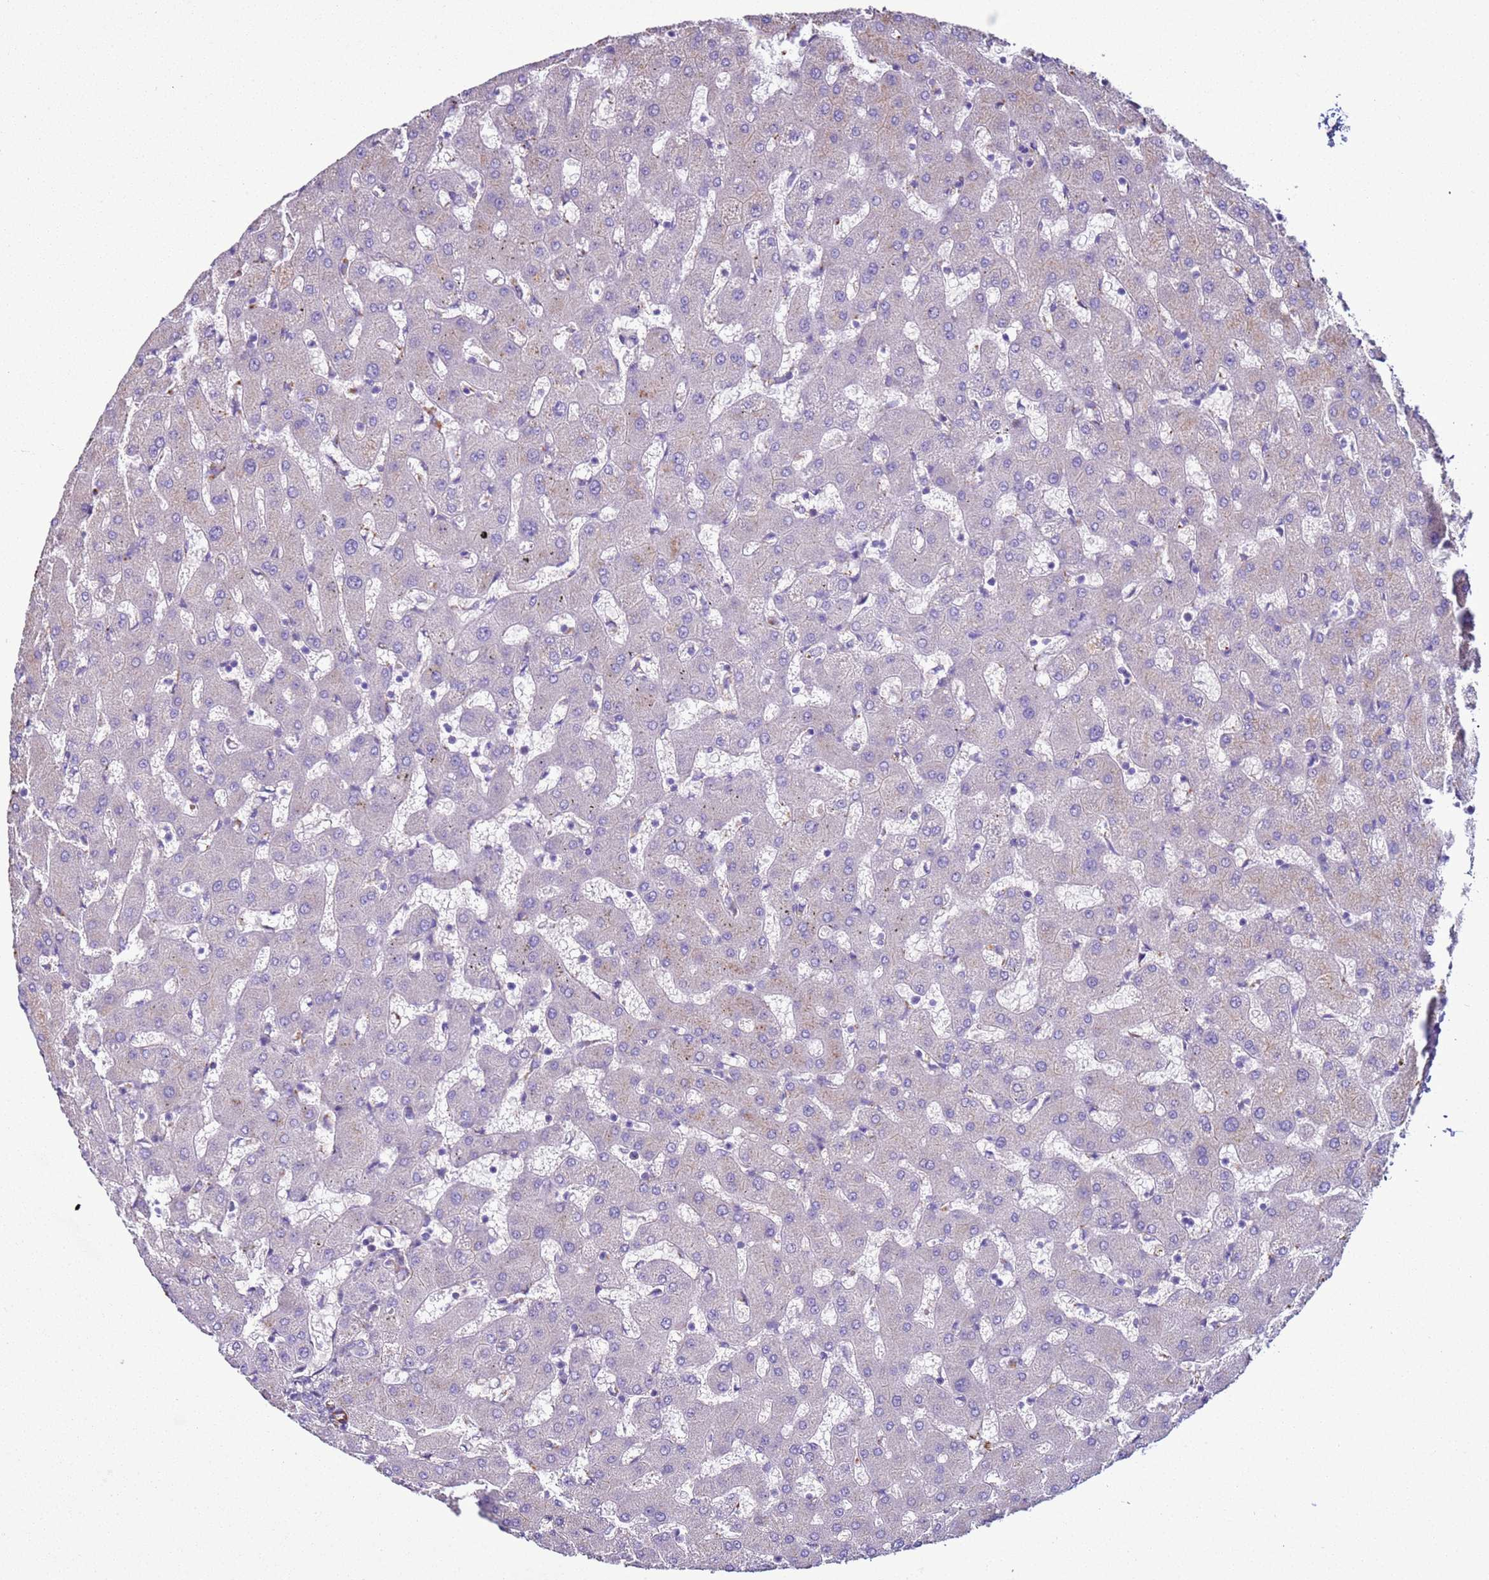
{"staining": {"intensity": "negative", "quantity": "none", "location": "none"}, "tissue": "liver", "cell_type": "Cholangiocytes", "image_type": "normal", "snomed": [{"axis": "morphology", "description": "Normal tissue, NOS"}, {"axis": "topography", "description": "Liver"}], "caption": "IHC micrograph of normal liver stained for a protein (brown), which demonstrates no staining in cholangiocytes. (DAB (3,3'-diaminobenzidine) immunohistochemistry (IHC) with hematoxylin counter stain).", "gene": "RABL2A", "patient": {"sex": "female", "age": 63}}